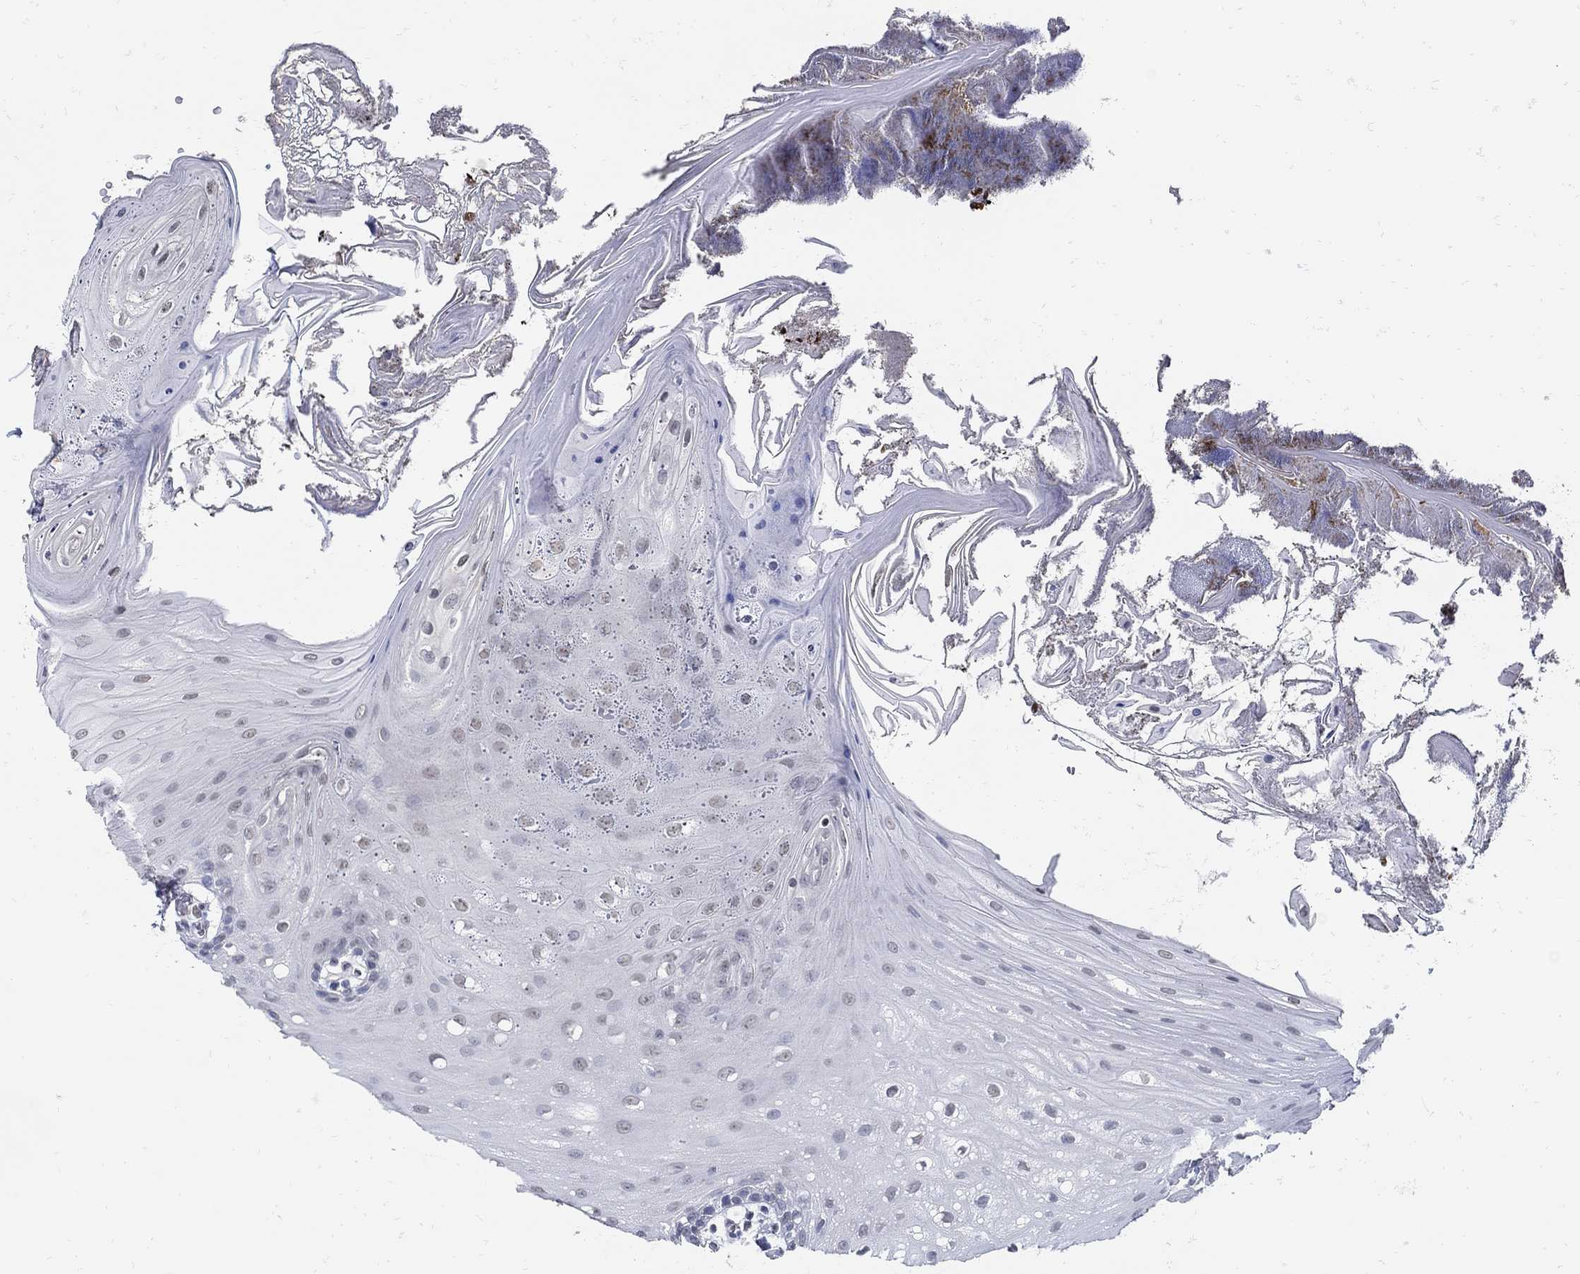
{"staining": {"intensity": "negative", "quantity": "none", "location": "none"}, "tissue": "oral mucosa", "cell_type": "Squamous epithelial cells", "image_type": "normal", "snomed": [{"axis": "morphology", "description": "Normal tissue, NOS"}, {"axis": "morphology", "description": "Squamous cell carcinoma, NOS"}, {"axis": "topography", "description": "Oral tissue"}, {"axis": "topography", "description": "Head-Neck"}], "caption": "A high-resolution histopathology image shows immunohistochemistry (IHC) staining of normal oral mucosa, which reveals no significant expression in squamous epithelial cells.", "gene": "KCNN3", "patient": {"sex": "male", "age": 69}}